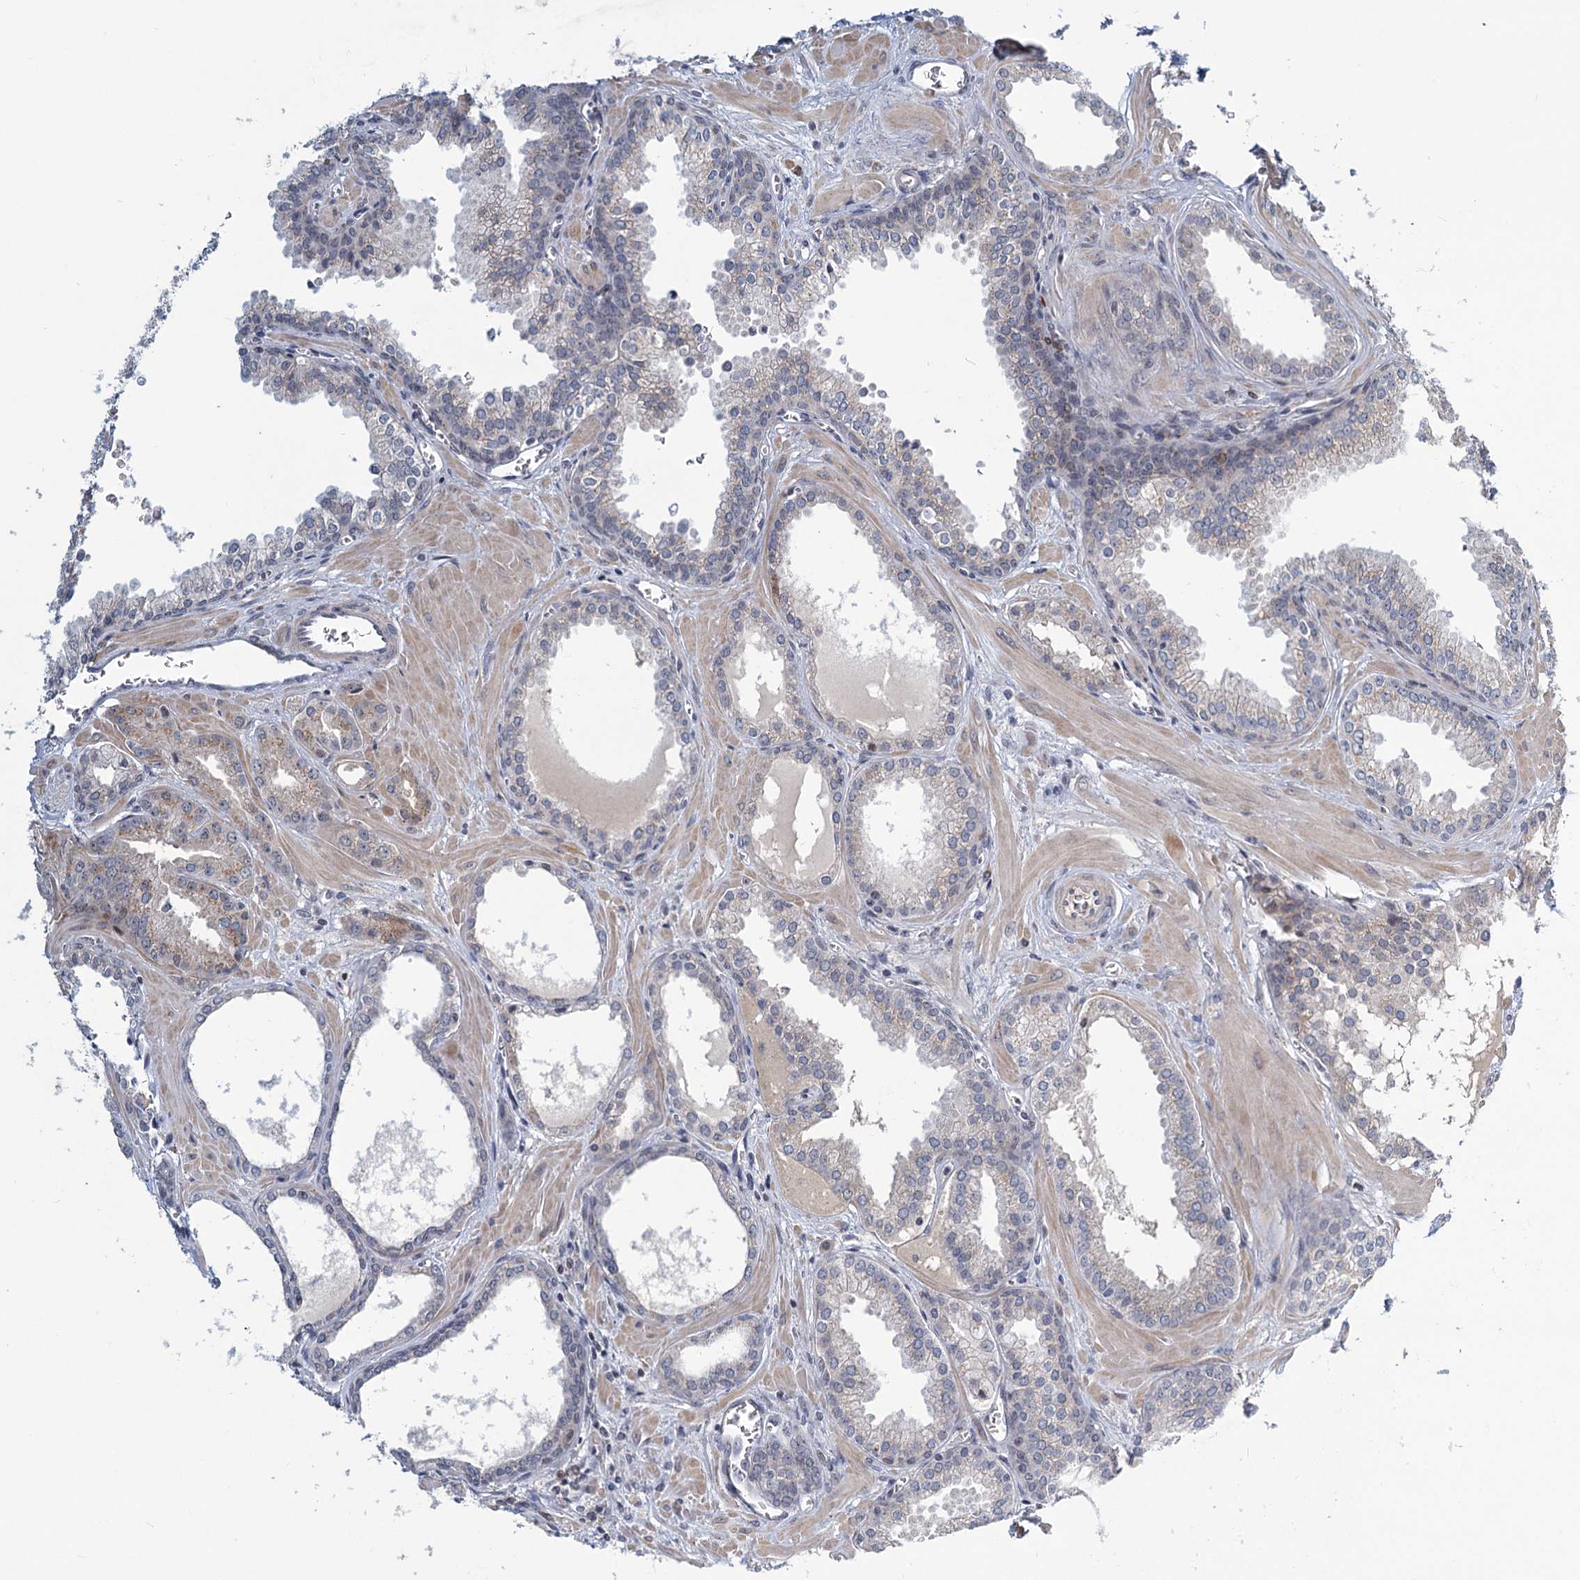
{"staining": {"intensity": "negative", "quantity": "none", "location": "none"}, "tissue": "prostate cancer", "cell_type": "Tumor cells", "image_type": "cancer", "snomed": [{"axis": "morphology", "description": "Adenocarcinoma, Low grade"}, {"axis": "topography", "description": "Prostate"}], "caption": "An immunohistochemistry photomicrograph of prostate cancer is shown. There is no staining in tumor cells of prostate cancer. Nuclei are stained in blue.", "gene": "STAP1", "patient": {"sex": "male", "age": 67}}